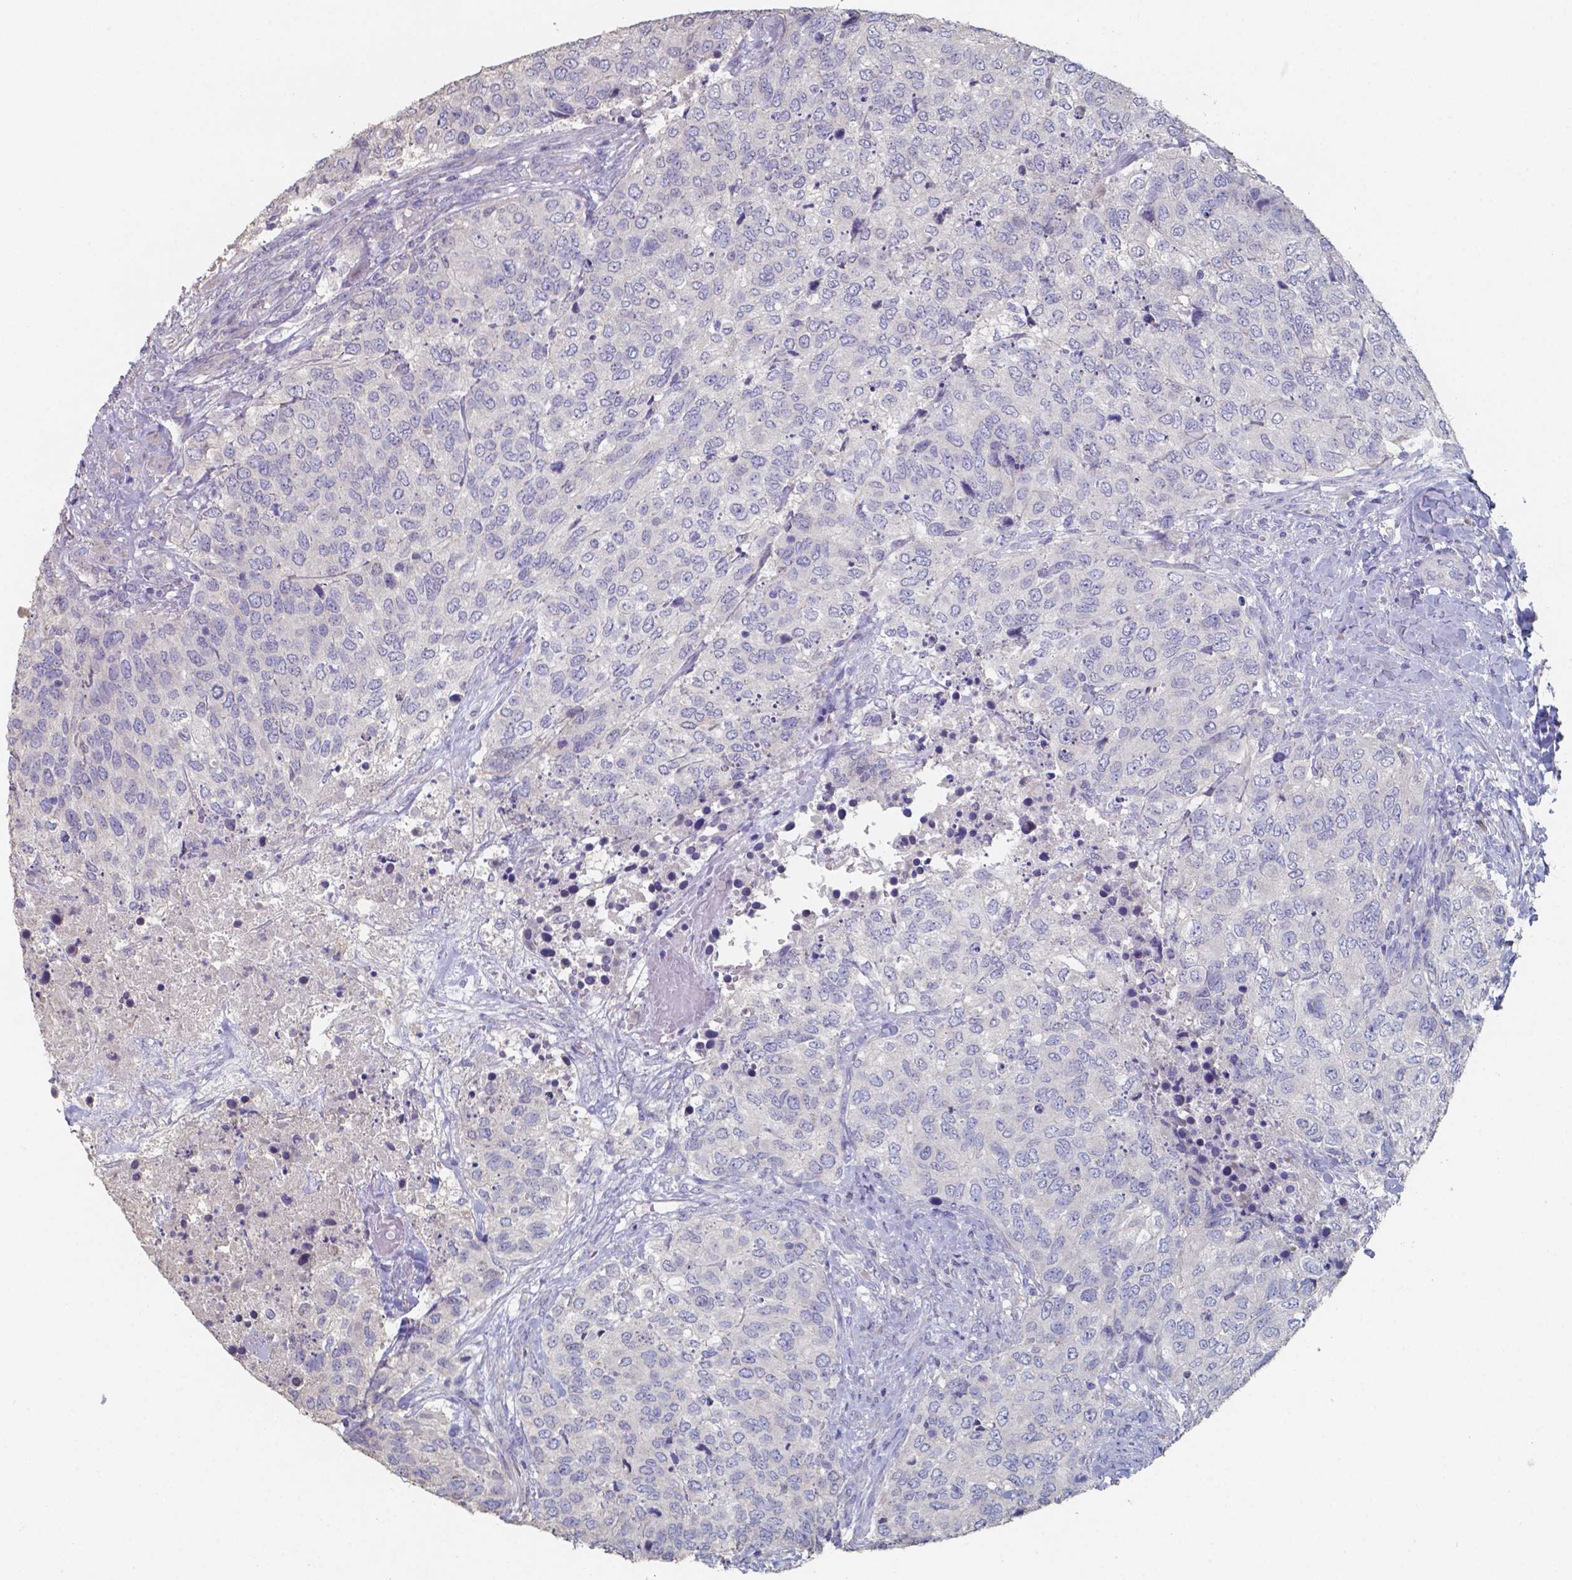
{"staining": {"intensity": "negative", "quantity": "none", "location": "none"}, "tissue": "urothelial cancer", "cell_type": "Tumor cells", "image_type": "cancer", "snomed": [{"axis": "morphology", "description": "Urothelial carcinoma, High grade"}, {"axis": "topography", "description": "Urinary bladder"}], "caption": "A high-resolution photomicrograph shows IHC staining of high-grade urothelial carcinoma, which shows no significant positivity in tumor cells. Brightfield microscopy of IHC stained with DAB (brown) and hematoxylin (blue), captured at high magnification.", "gene": "FOXJ1", "patient": {"sex": "female", "age": 78}}